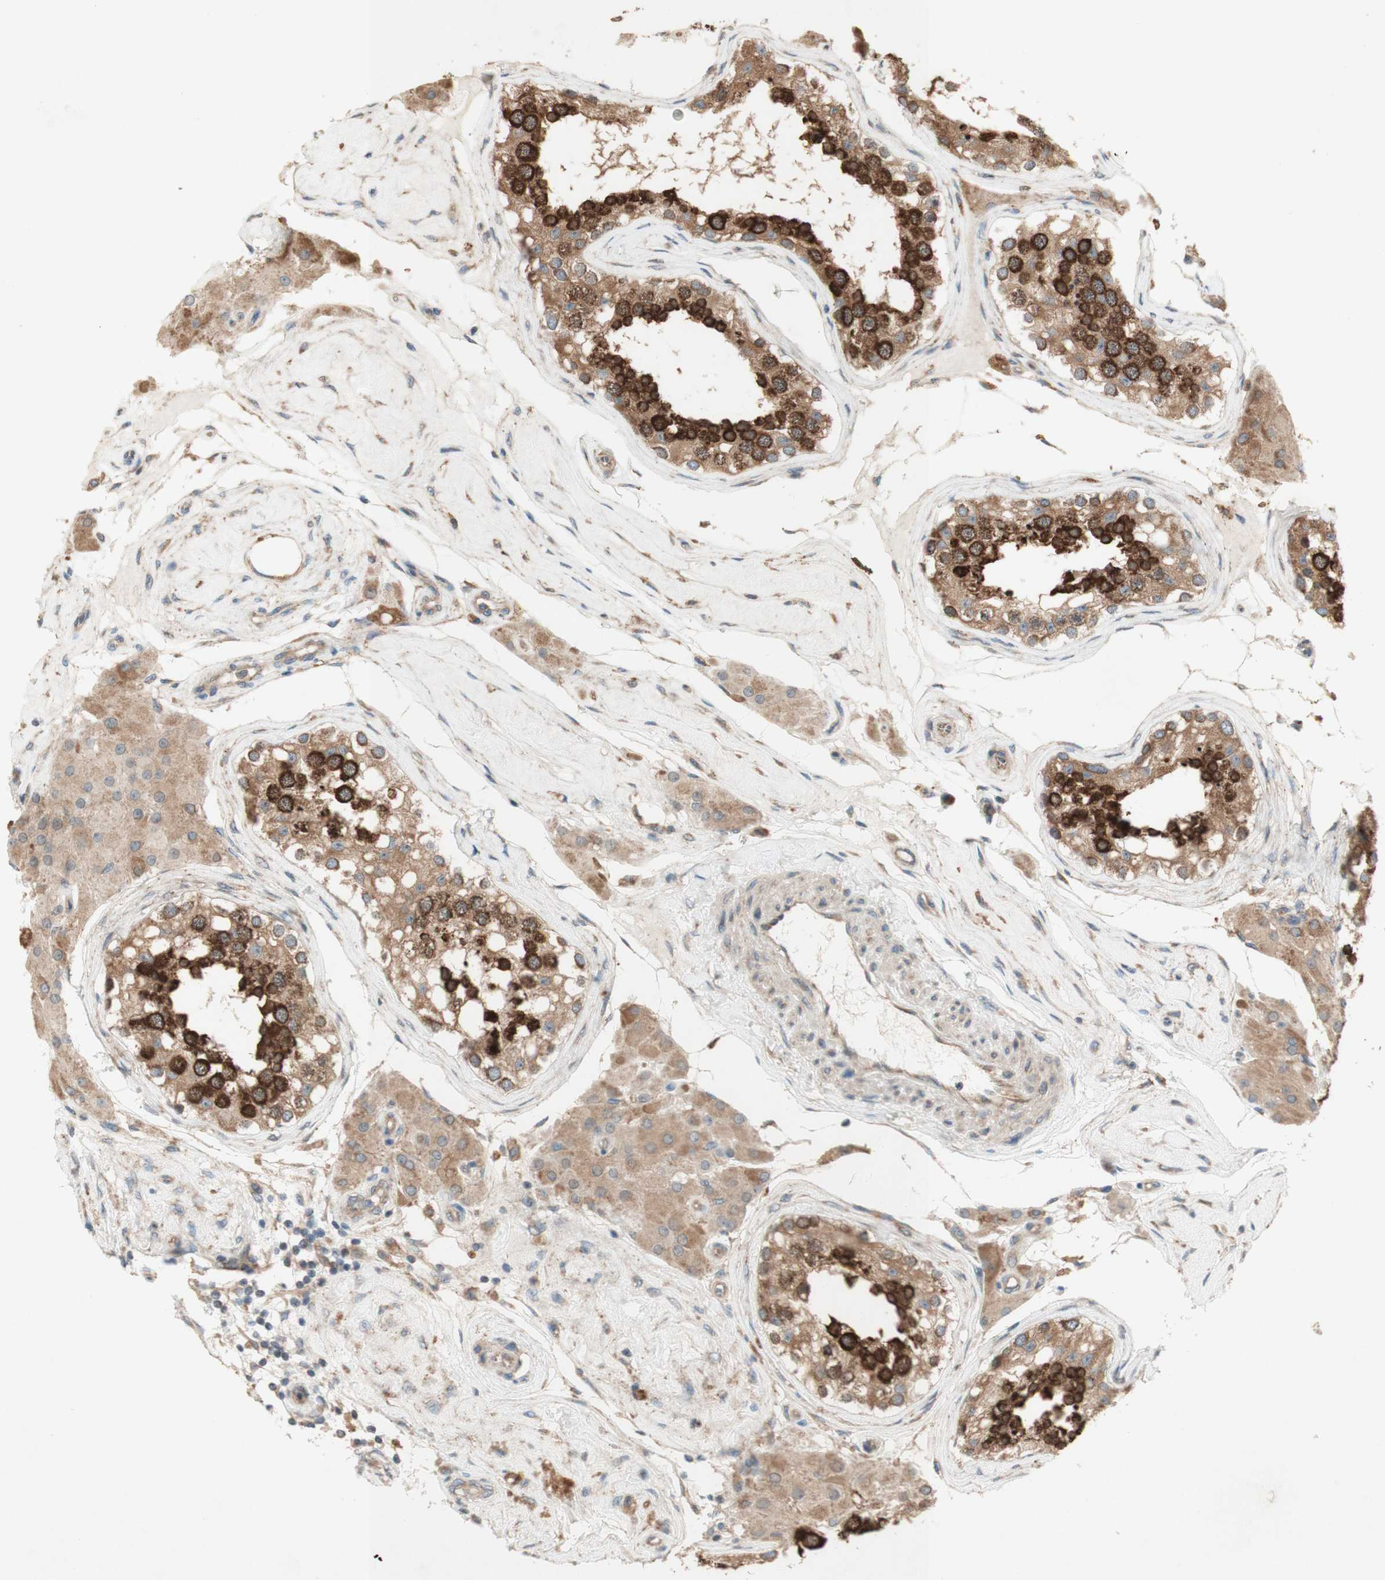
{"staining": {"intensity": "strong", "quantity": ">75%", "location": "cytoplasmic/membranous"}, "tissue": "testis", "cell_type": "Cells in seminiferous ducts", "image_type": "normal", "snomed": [{"axis": "morphology", "description": "Normal tissue, NOS"}, {"axis": "topography", "description": "Testis"}], "caption": "About >75% of cells in seminiferous ducts in unremarkable testis show strong cytoplasmic/membranous protein staining as visualized by brown immunohistochemical staining.", "gene": "SOCS2", "patient": {"sex": "male", "age": 68}}